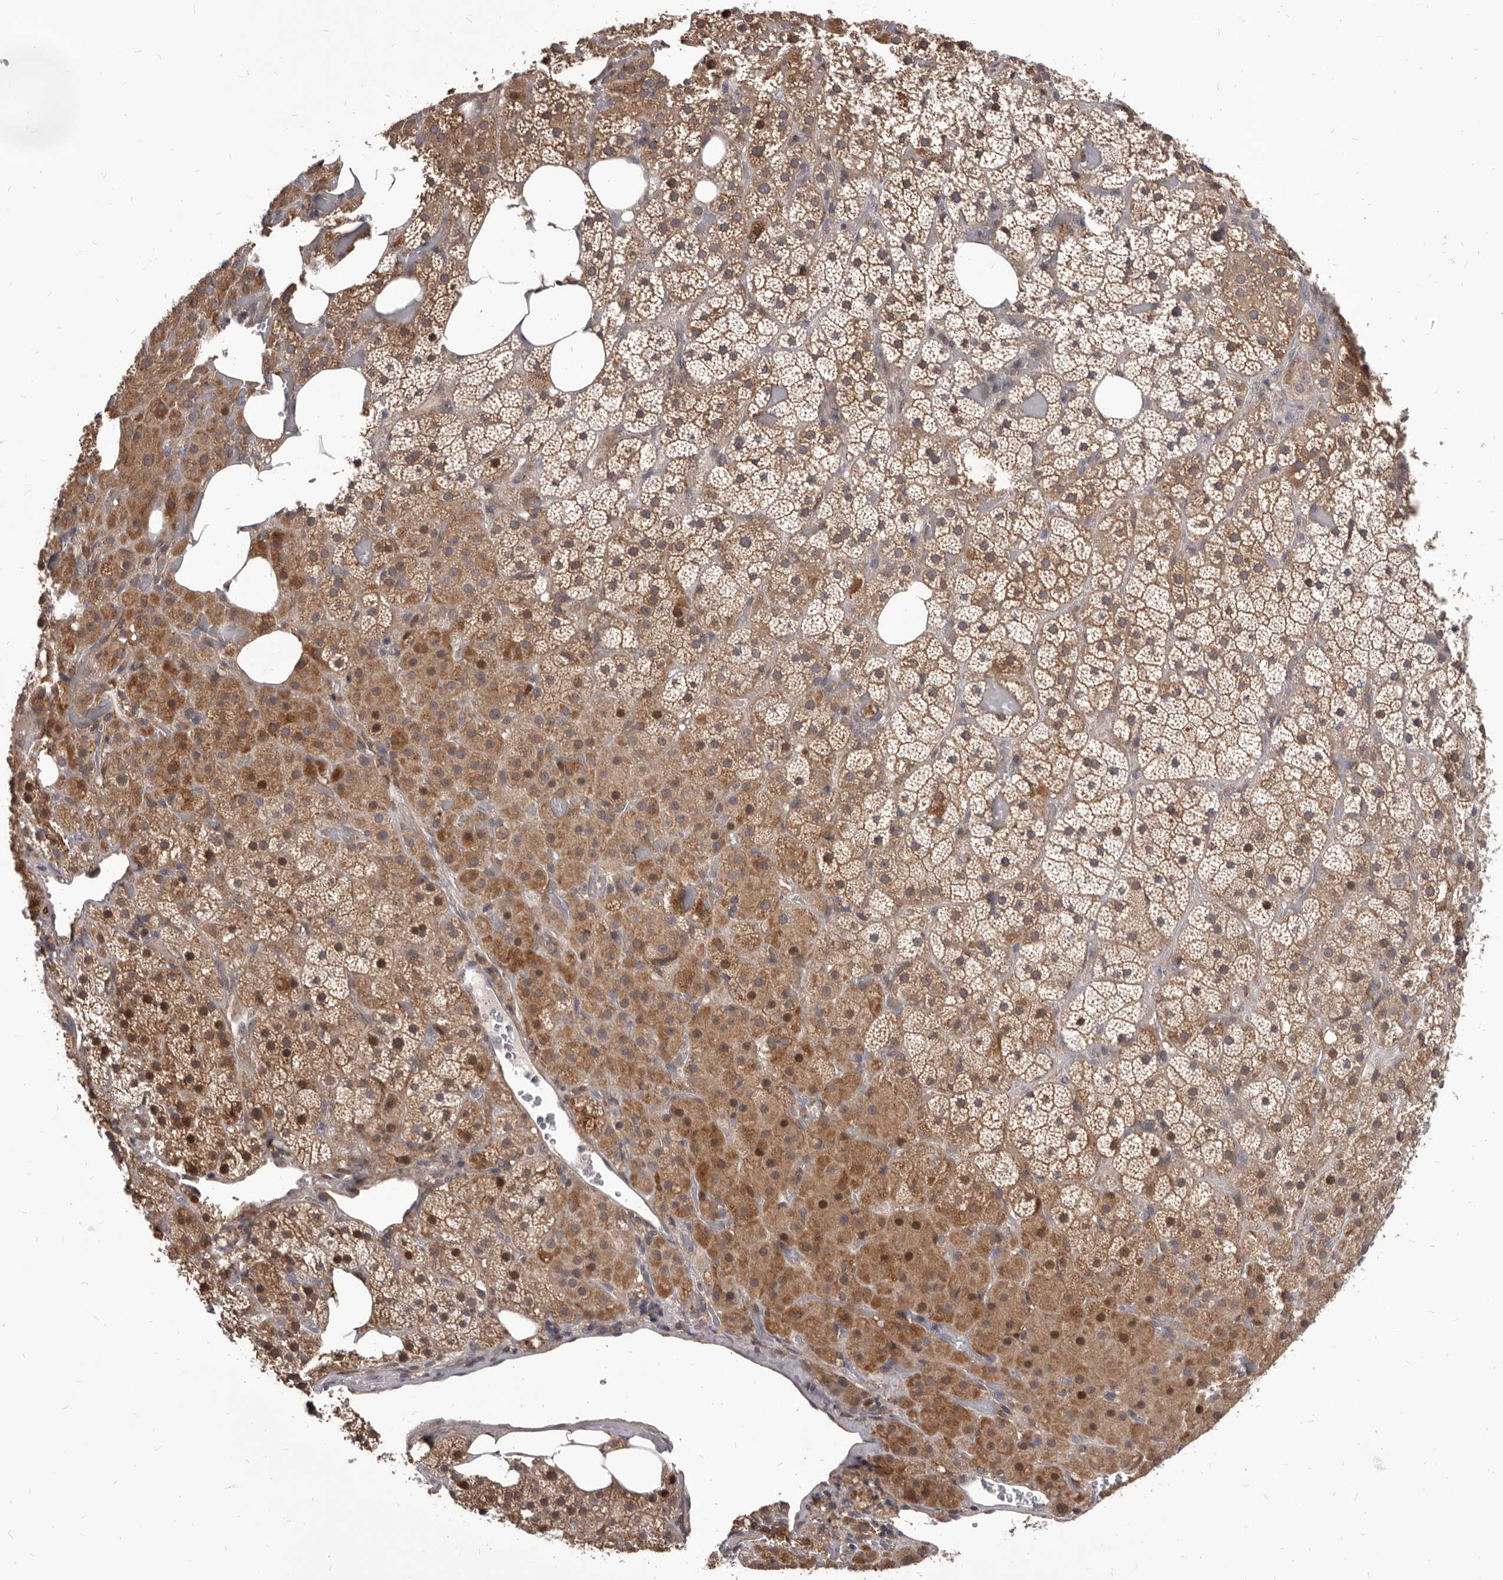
{"staining": {"intensity": "moderate", "quantity": "25%-75%", "location": "cytoplasmic/membranous"}, "tissue": "adrenal gland", "cell_type": "Glandular cells", "image_type": "normal", "snomed": [{"axis": "morphology", "description": "Normal tissue, NOS"}, {"axis": "topography", "description": "Adrenal gland"}], "caption": "Protein staining by IHC displays moderate cytoplasmic/membranous staining in about 25%-75% of glandular cells in unremarkable adrenal gland. The protein is stained brown, and the nuclei are stained in blue (DAB IHC with brightfield microscopy, high magnification).", "gene": "MAP3K14", "patient": {"sex": "female", "age": 59}}